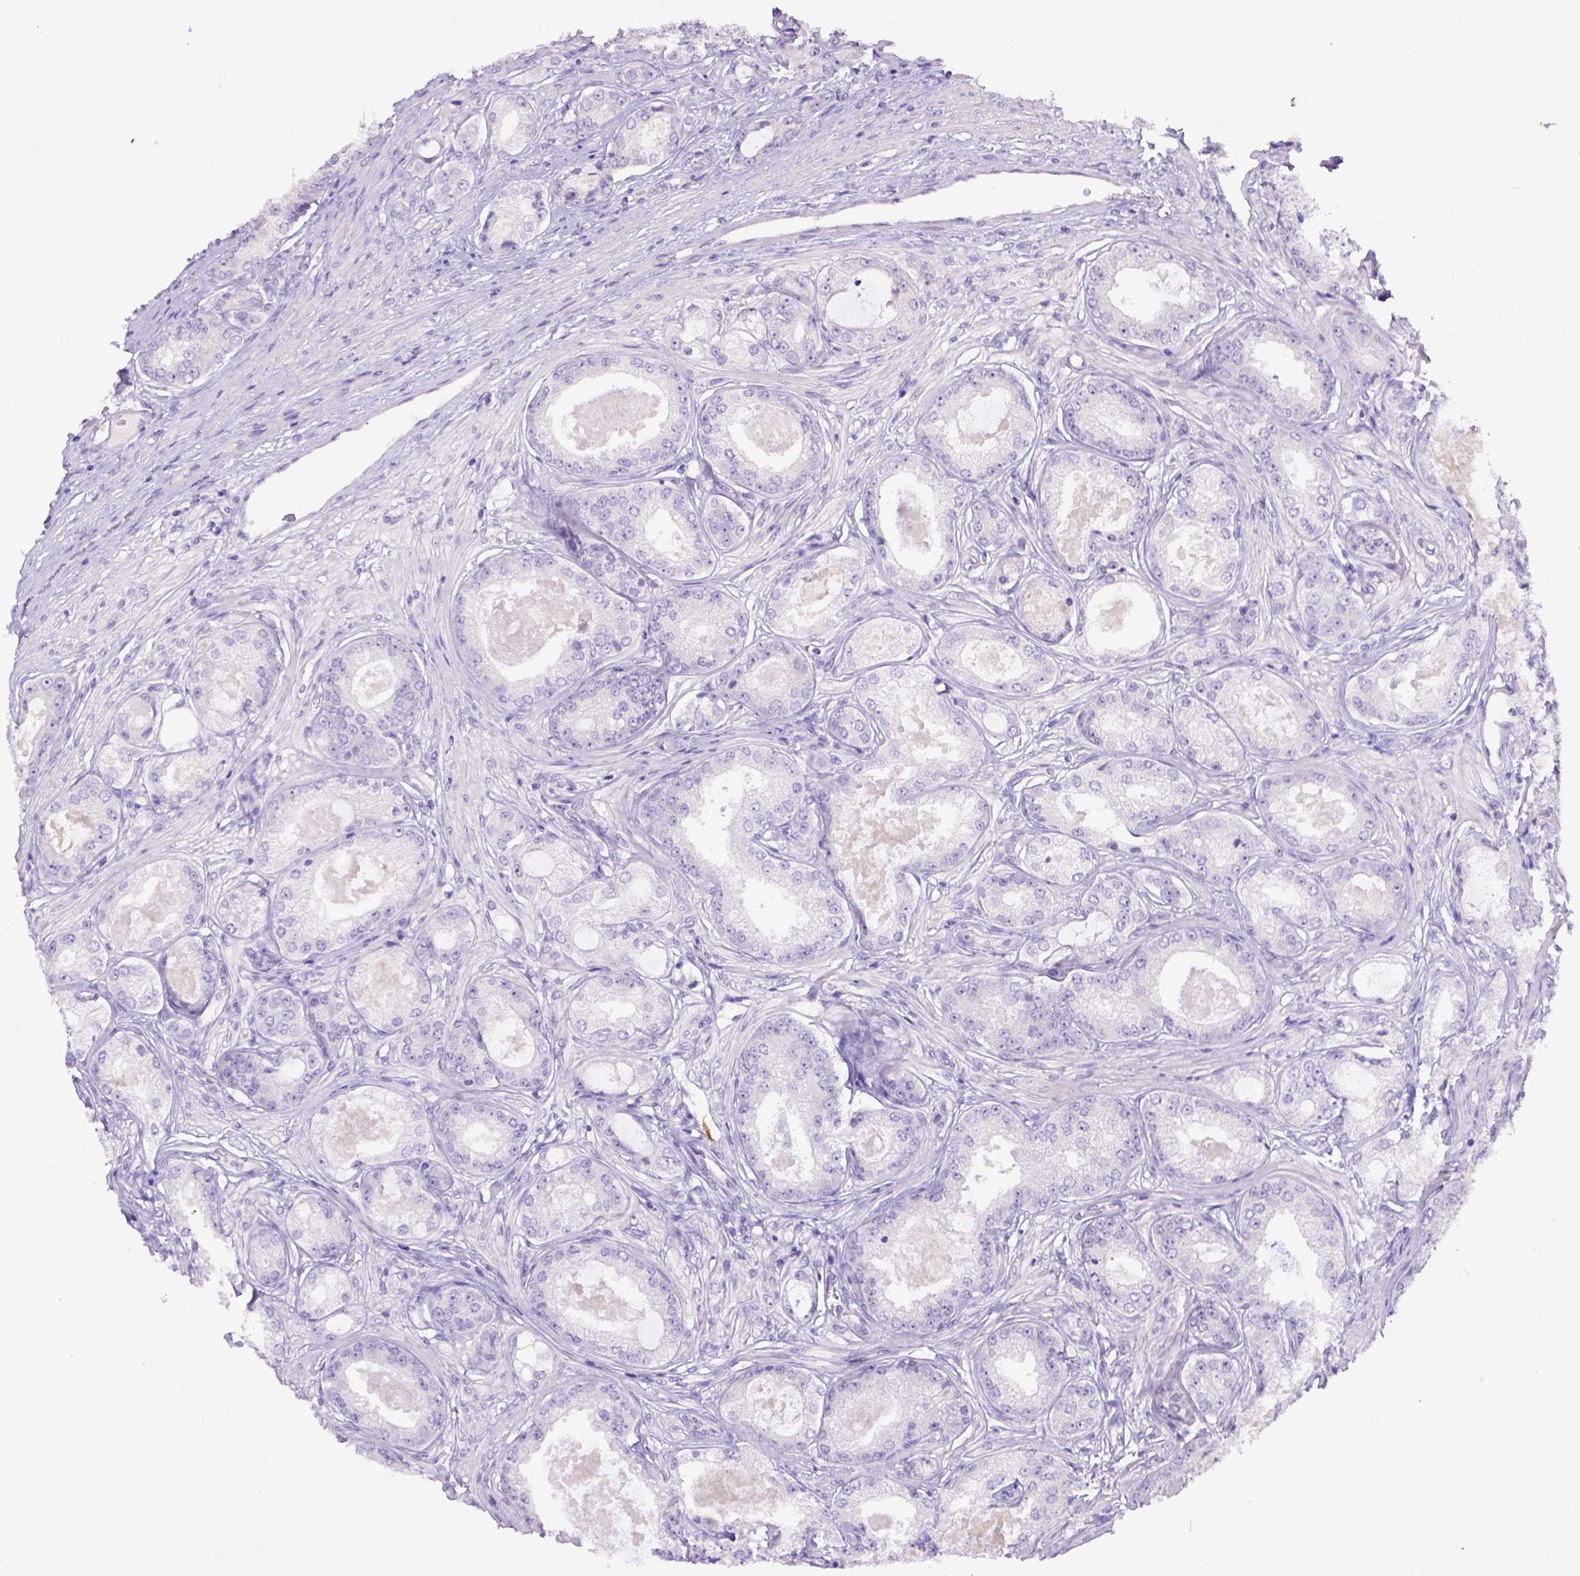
{"staining": {"intensity": "negative", "quantity": "none", "location": "none"}, "tissue": "prostate cancer", "cell_type": "Tumor cells", "image_type": "cancer", "snomed": [{"axis": "morphology", "description": "Adenocarcinoma, Low grade"}, {"axis": "topography", "description": "Prostate"}], "caption": "An IHC micrograph of adenocarcinoma (low-grade) (prostate) is shown. There is no staining in tumor cells of adenocarcinoma (low-grade) (prostate). (Brightfield microscopy of DAB (3,3'-diaminobenzidine) immunohistochemistry (IHC) at high magnification).", "gene": "CD40", "patient": {"sex": "male", "age": 68}}